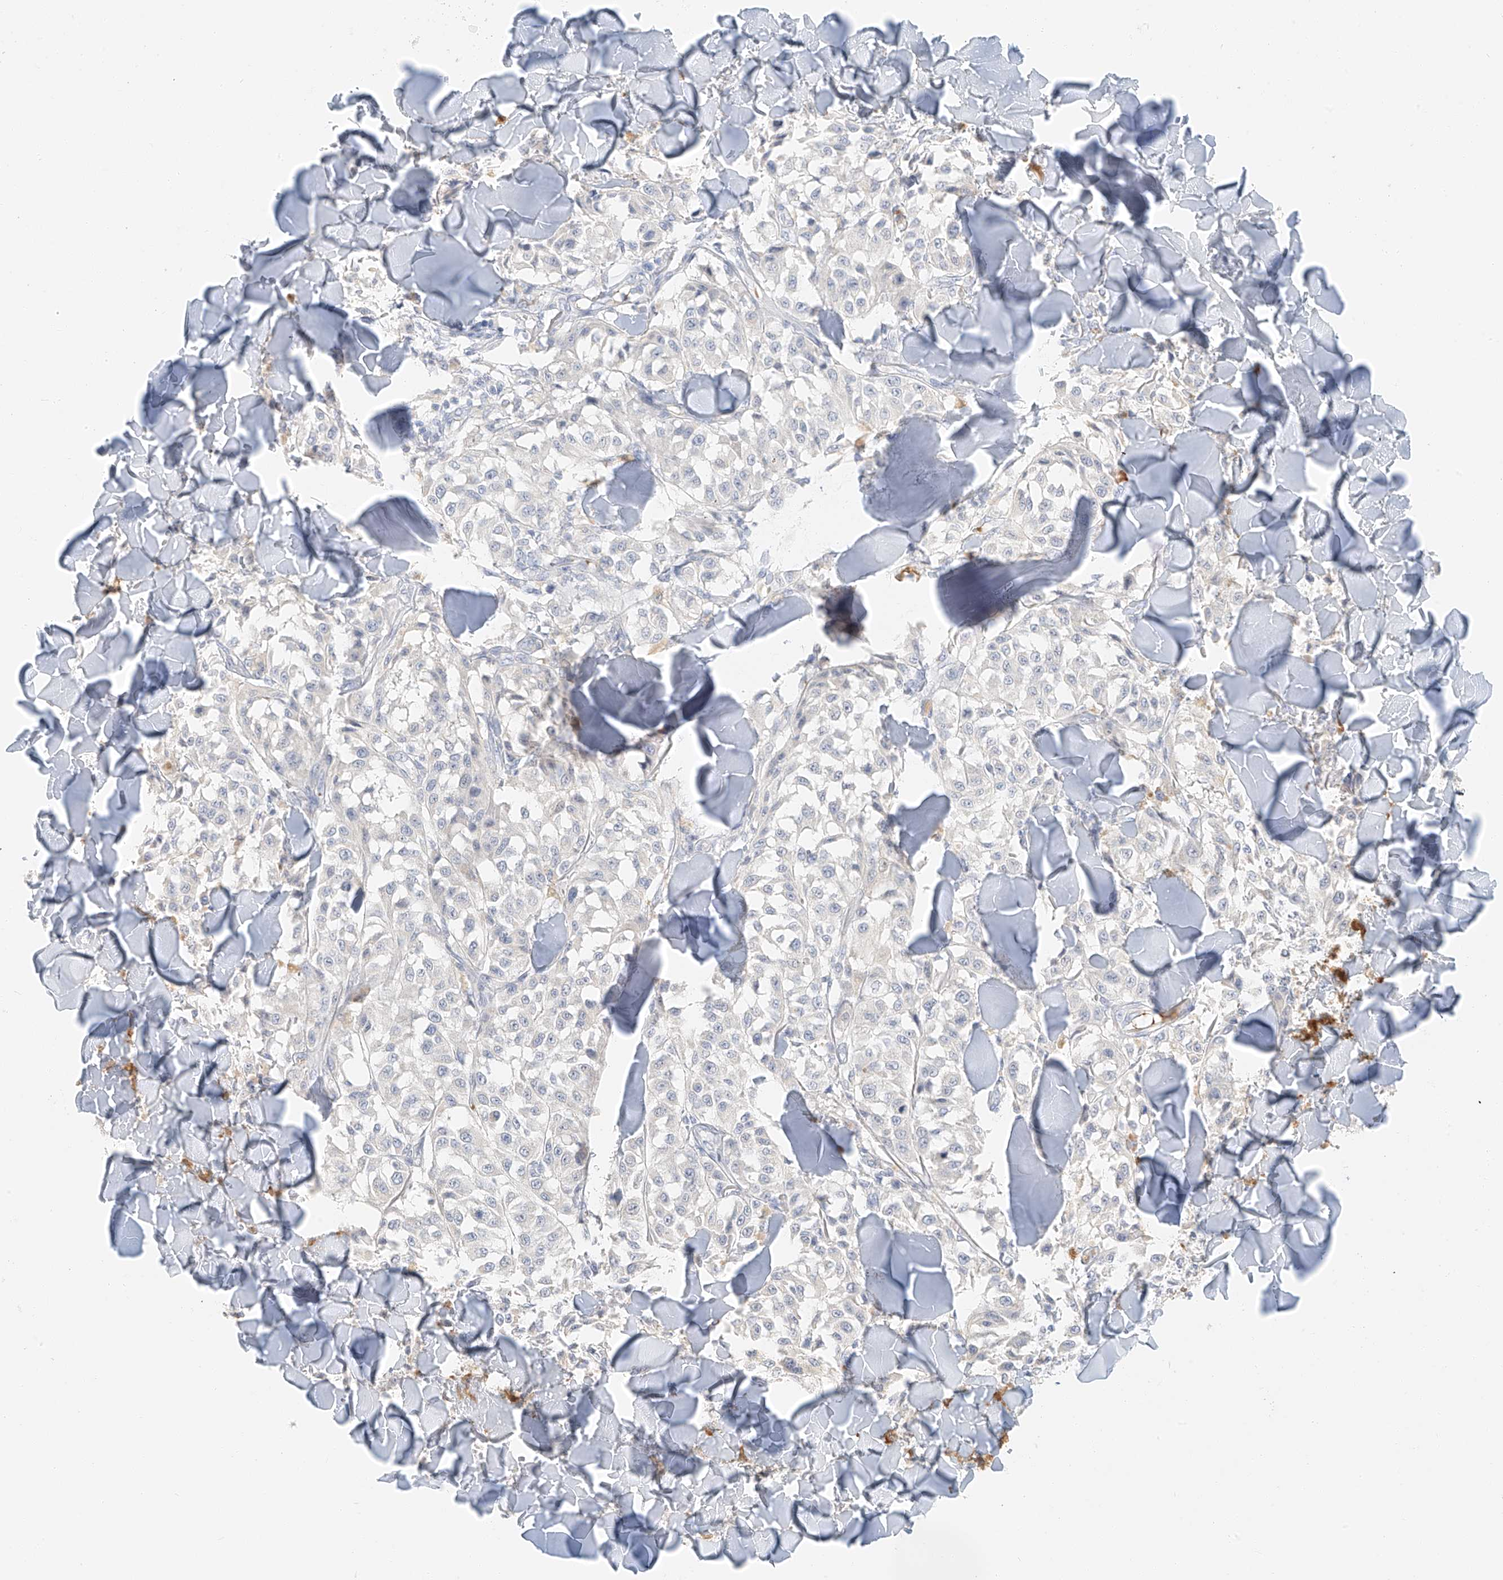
{"staining": {"intensity": "negative", "quantity": "none", "location": "none"}, "tissue": "melanoma", "cell_type": "Tumor cells", "image_type": "cancer", "snomed": [{"axis": "morphology", "description": "Malignant melanoma, NOS"}, {"axis": "topography", "description": "Skin"}], "caption": "Melanoma stained for a protein using immunohistochemistry reveals no staining tumor cells.", "gene": "PGC", "patient": {"sex": "female", "age": 64}}